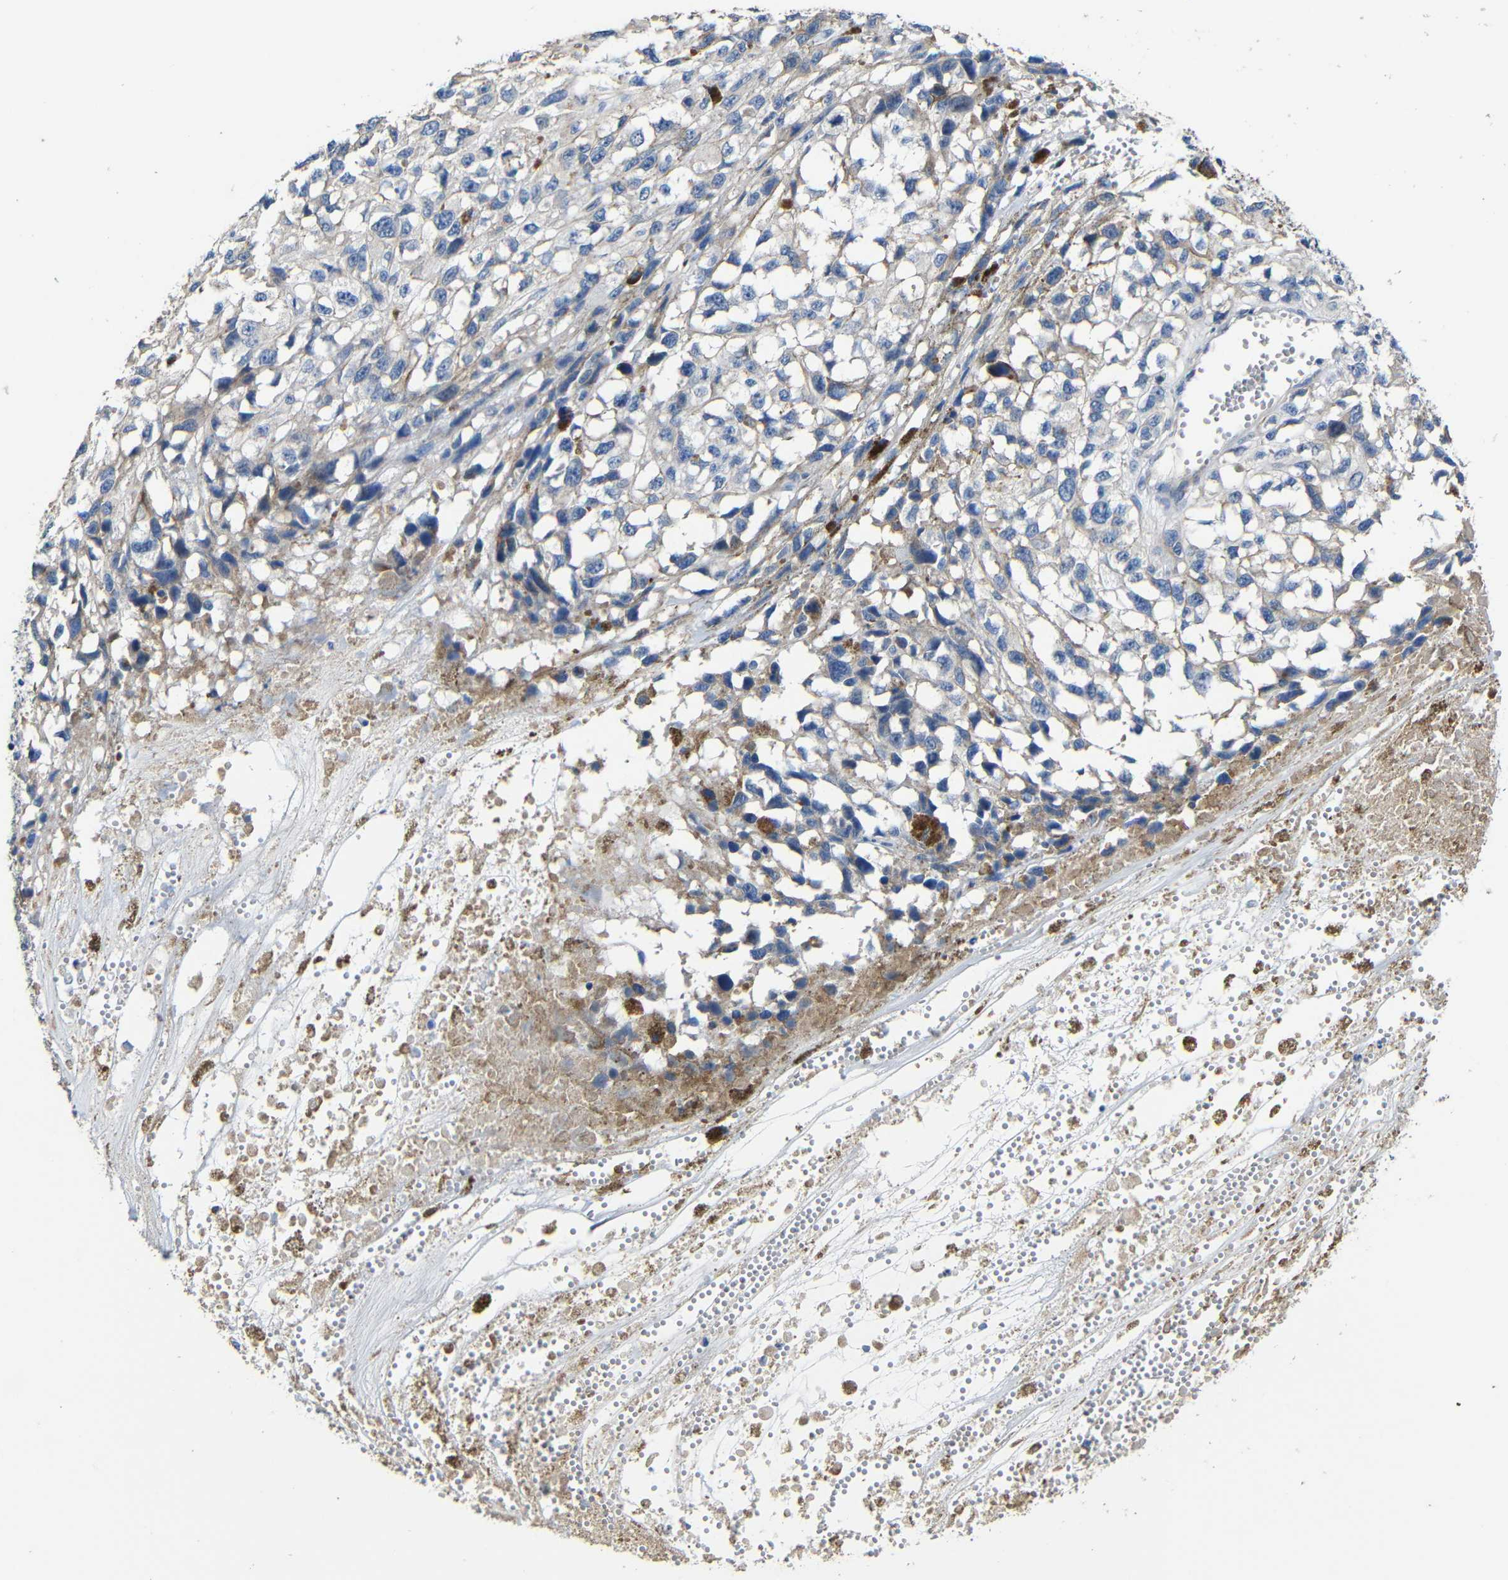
{"staining": {"intensity": "negative", "quantity": "none", "location": "none"}, "tissue": "melanoma", "cell_type": "Tumor cells", "image_type": "cancer", "snomed": [{"axis": "morphology", "description": "Malignant melanoma, Metastatic site"}, {"axis": "topography", "description": "Lymph node"}], "caption": "This is an immunohistochemistry image of human malignant melanoma (metastatic site). There is no expression in tumor cells.", "gene": "ACKR2", "patient": {"sex": "male", "age": 59}}